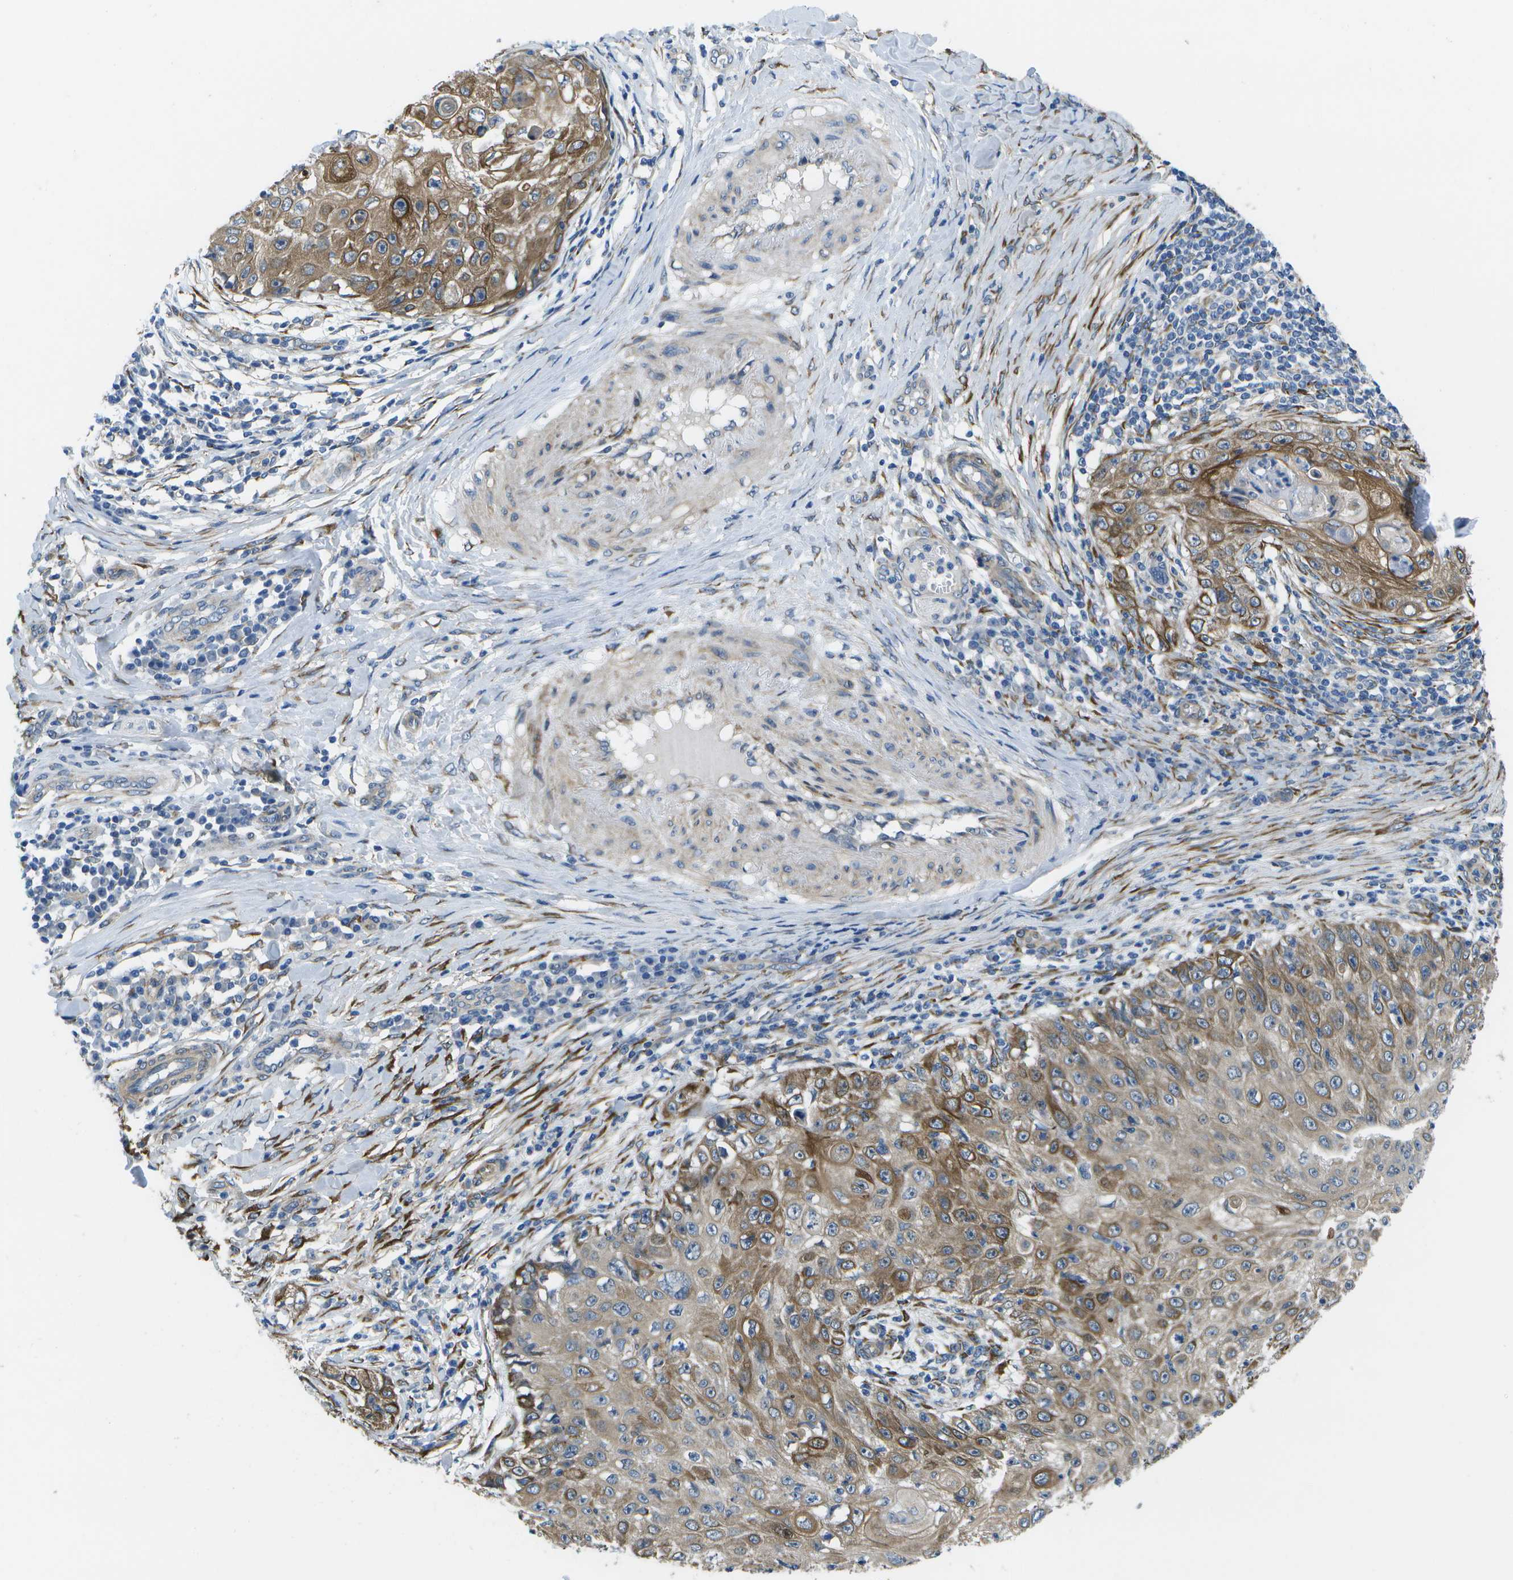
{"staining": {"intensity": "moderate", "quantity": ">75%", "location": "cytoplasmic/membranous"}, "tissue": "skin cancer", "cell_type": "Tumor cells", "image_type": "cancer", "snomed": [{"axis": "morphology", "description": "Squamous cell carcinoma, NOS"}, {"axis": "topography", "description": "Skin"}], "caption": "A brown stain labels moderate cytoplasmic/membranous staining of a protein in human skin cancer tumor cells.", "gene": "P3H1", "patient": {"sex": "male", "age": 86}}